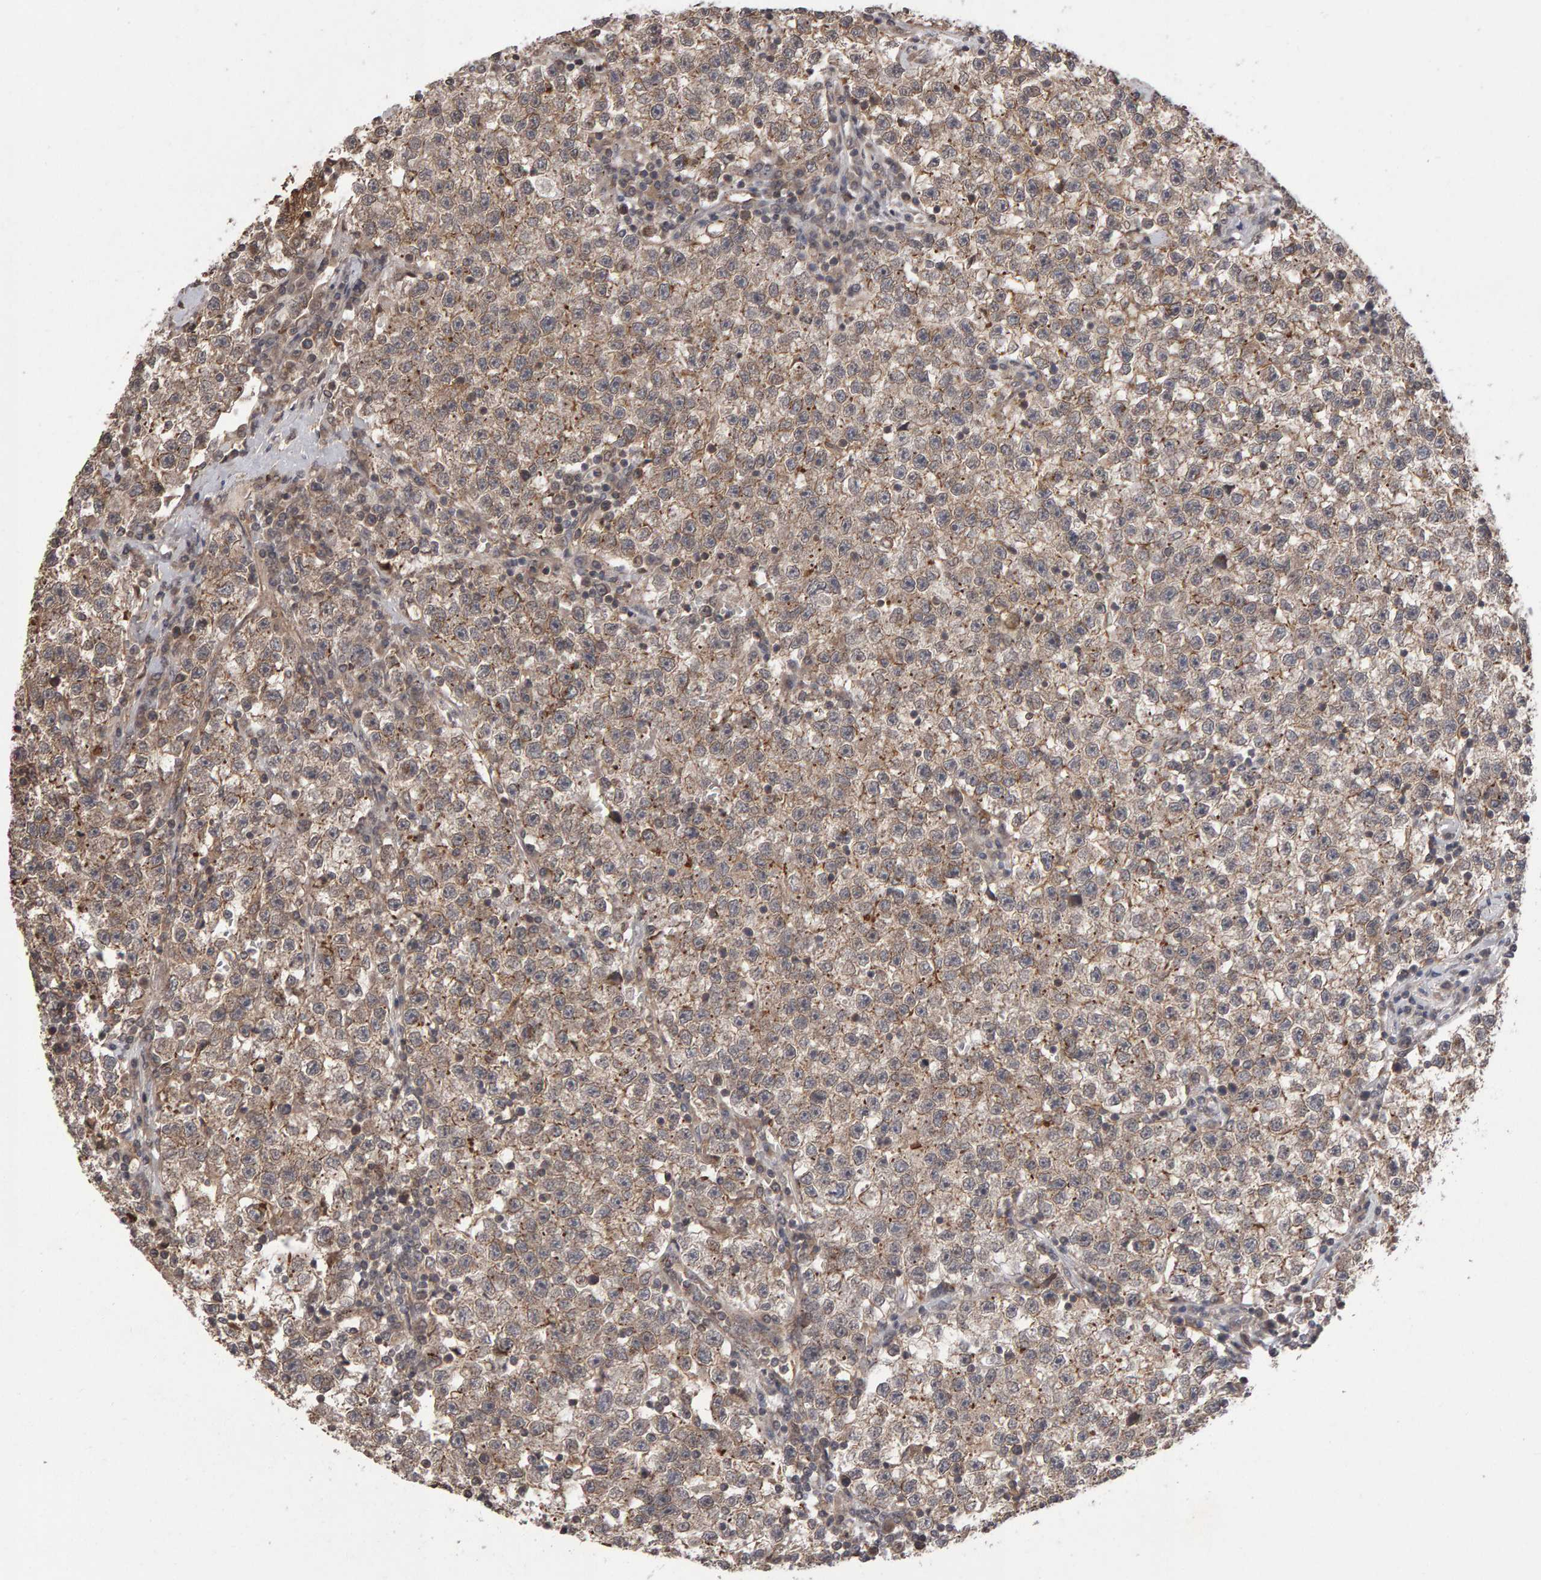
{"staining": {"intensity": "weak", "quantity": ">75%", "location": "cytoplasmic/membranous"}, "tissue": "testis cancer", "cell_type": "Tumor cells", "image_type": "cancer", "snomed": [{"axis": "morphology", "description": "Seminoma, NOS"}, {"axis": "topography", "description": "Testis"}], "caption": "Protein staining displays weak cytoplasmic/membranous staining in about >75% of tumor cells in seminoma (testis). (brown staining indicates protein expression, while blue staining denotes nuclei).", "gene": "SCRIB", "patient": {"sex": "male", "age": 22}}